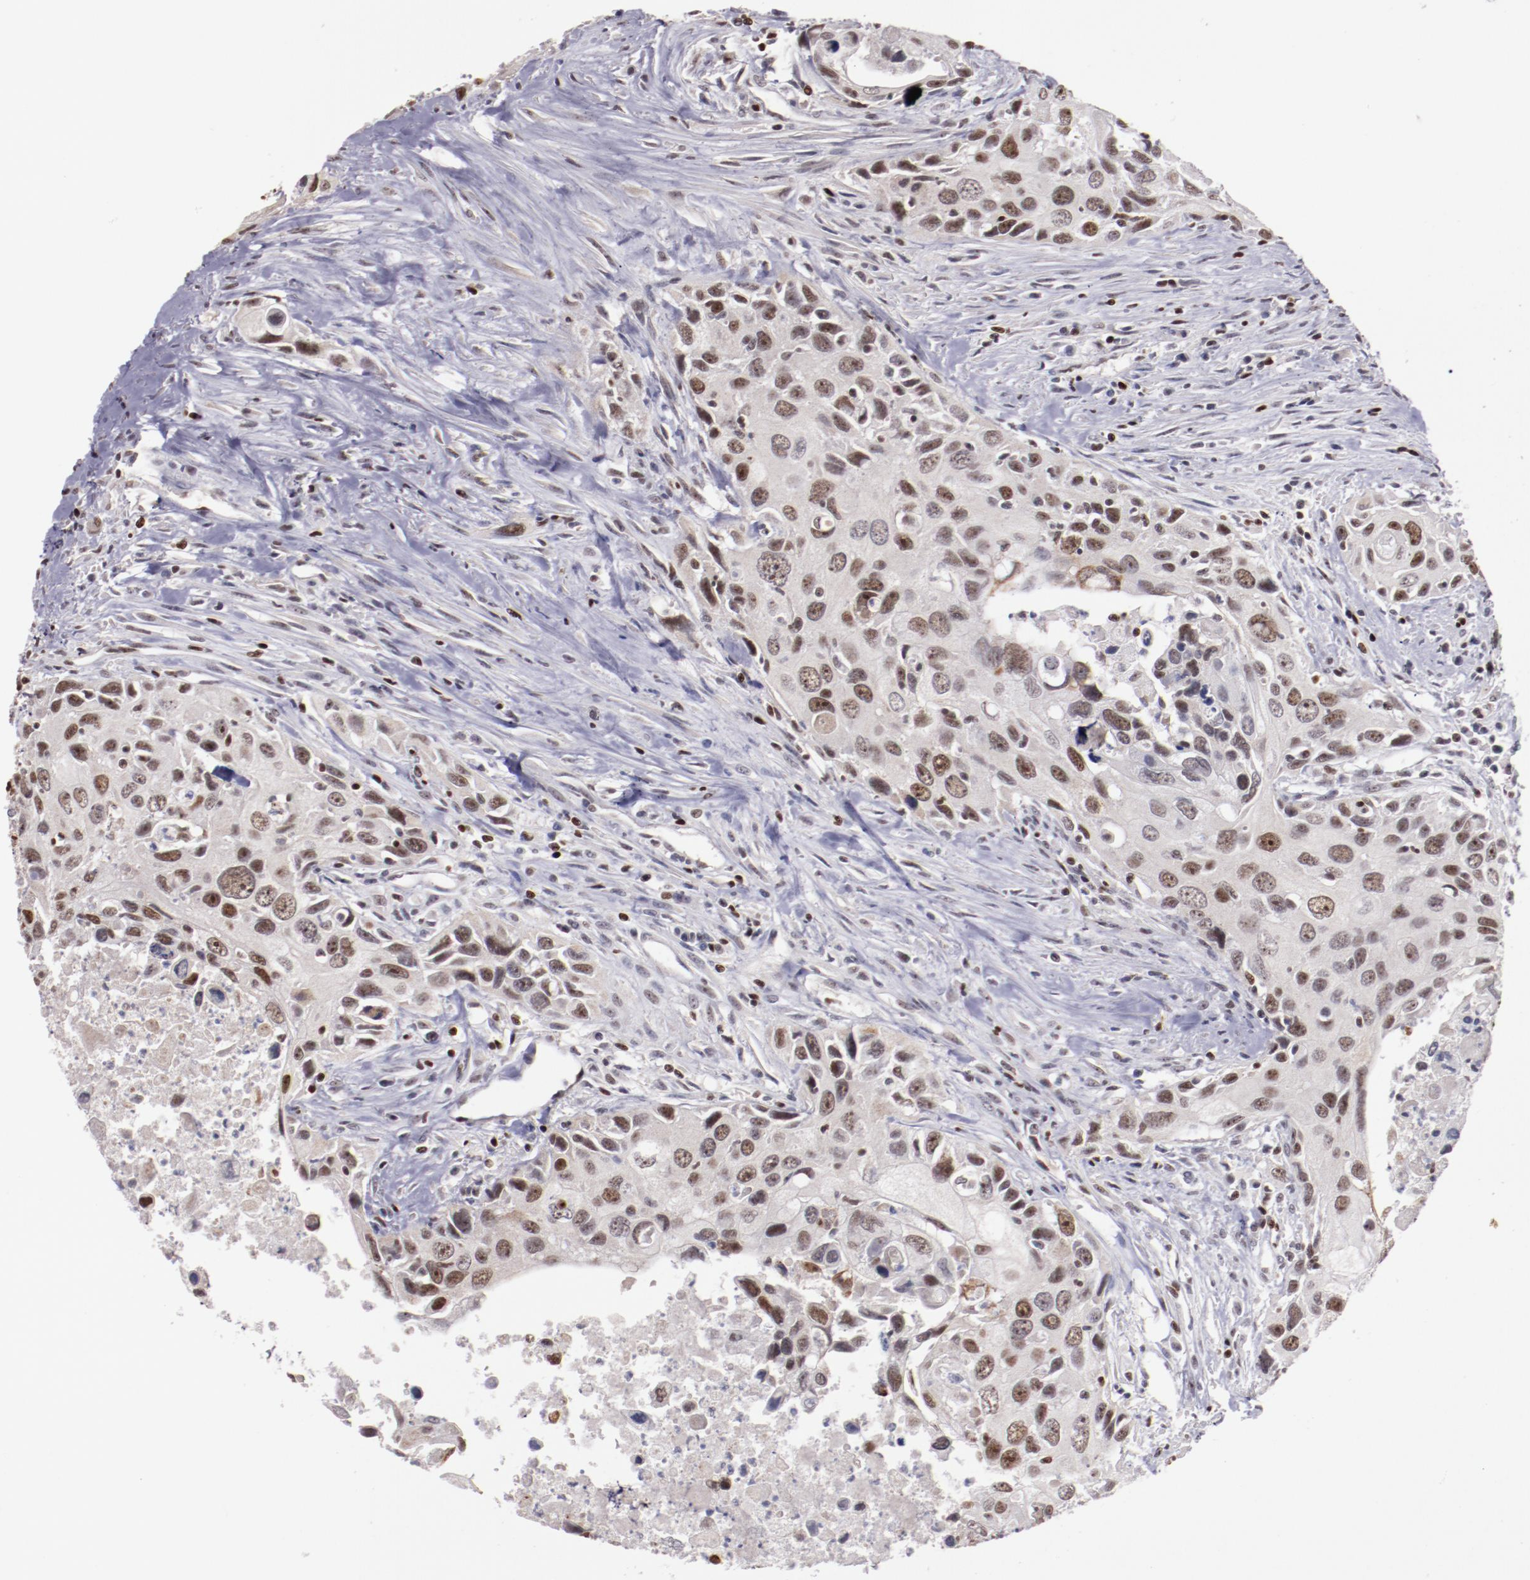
{"staining": {"intensity": "moderate", "quantity": "25%-75%", "location": "cytoplasmic/membranous,nuclear"}, "tissue": "urothelial cancer", "cell_type": "Tumor cells", "image_type": "cancer", "snomed": [{"axis": "morphology", "description": "Urothelial carcinoma, High grade"}, {"axis": "topography", "description": "Urinary bladder"}], "caption": "Immunohistochemical staining of human urothelial cancer exhibits medium levels of moderate cytoplasmic/membranous and nuclear expression in approximately 25%-75% of tumor cells.", "gene": "DDX24", "patient": {"sex": "male", "age": 71}}